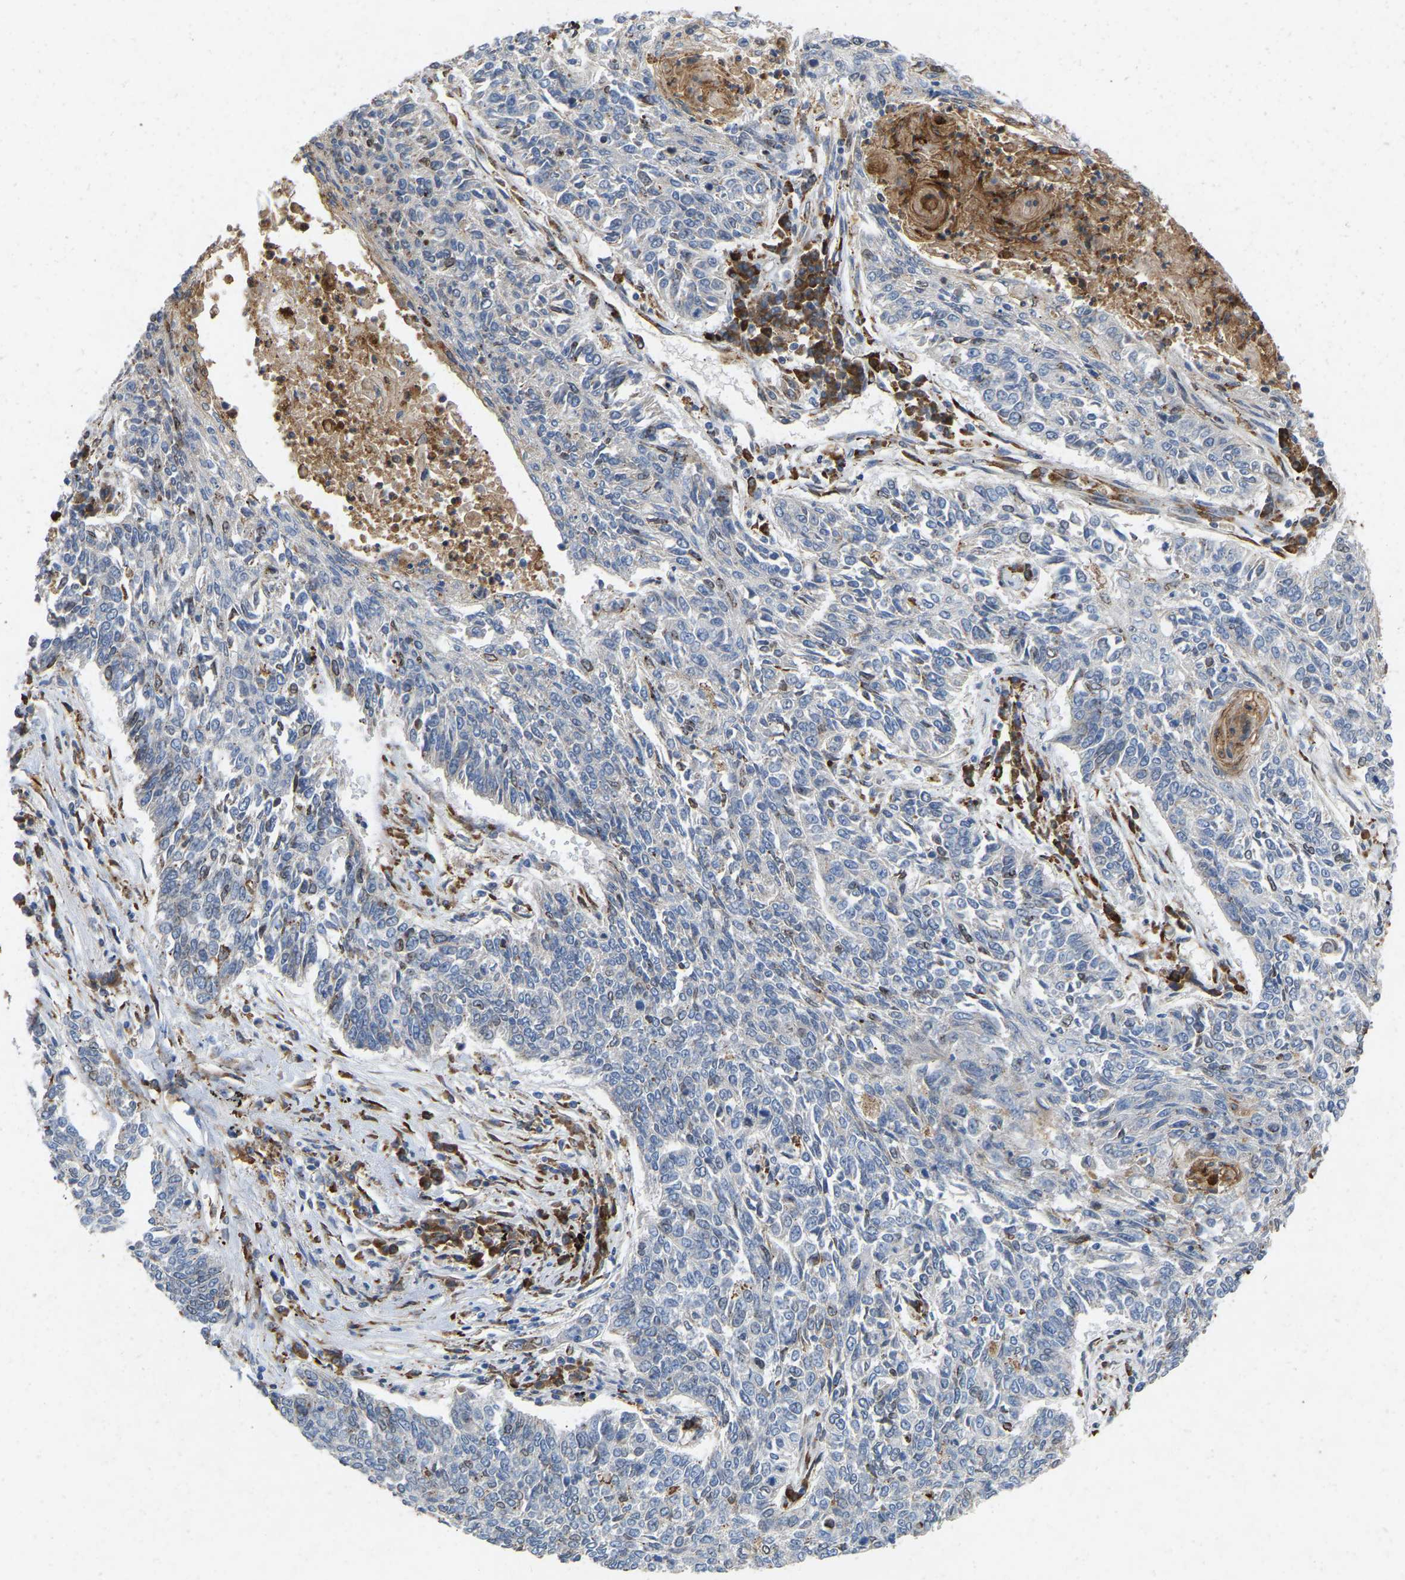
{"staining": {"intensity": "negative", "quantity": "none", "location": "none"}, "tissue": "lung cancer", "cell_type": "Tumor cells", "image_type": "cancer", "snomed": [{"axis": "morphology", "description": "Normal tissue, NOS"}, {"axis": "morphology", "description": "Squamous cell carcinoma, NOS"}, {"axis": "topography", "description": "Cartilage tissue"}, {"axis": "topography", "description": "Bronchus"}, {"axis": "topography", "description": "Lung"}], "caption": "A high-resolution photomicrograph shows immunohistochemistry staining of squamous cell carcinoma (lung), which reveals no significant positivity in tumor cells.", "gene": "RHEB", "patient": {"sex": "female", "age": 49}}